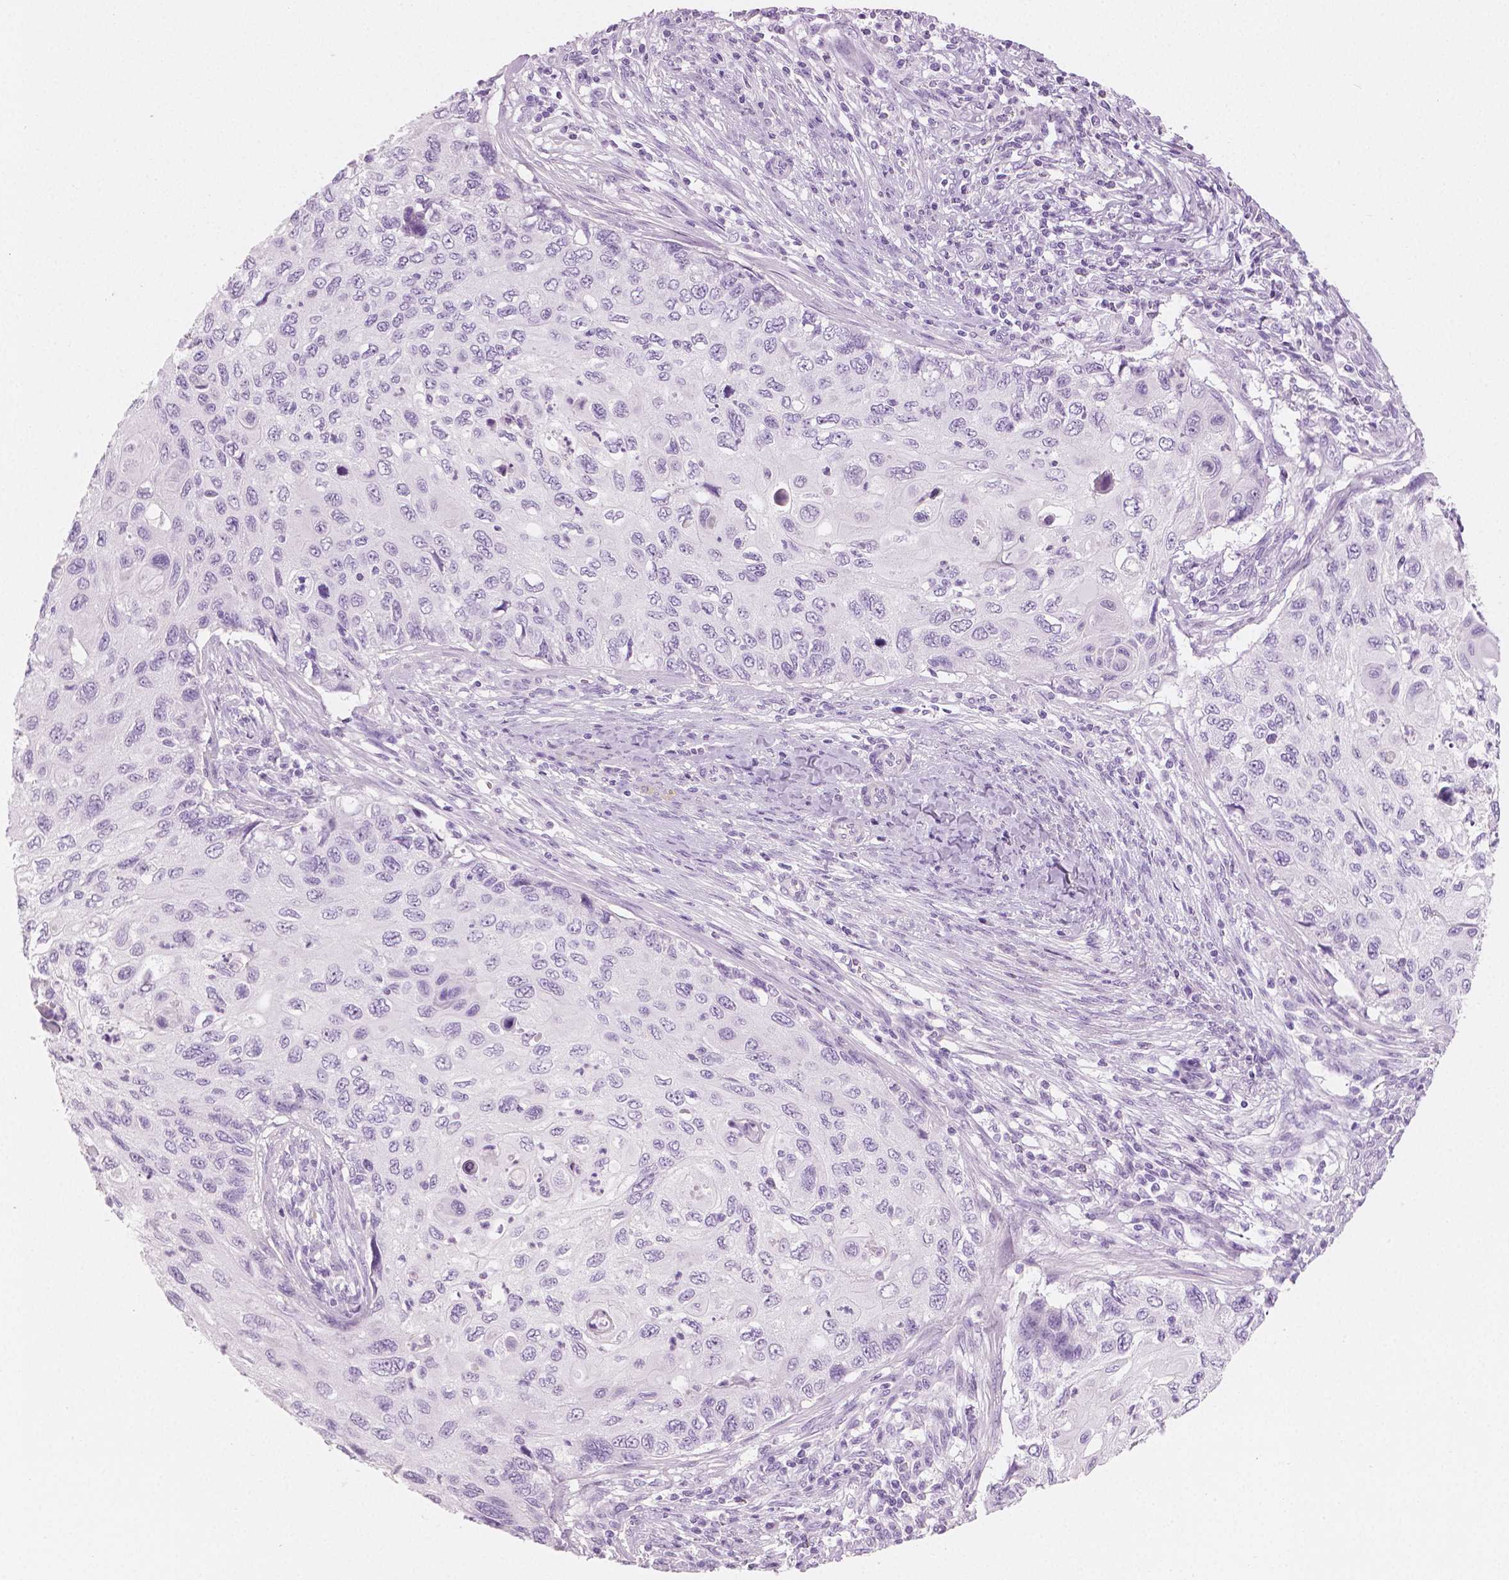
{"staining": {"intensity": "negative", "quantity": "none", "location": "none"}, "tissue": "cervical cancer", "cell_type": "Tumor cells", "image_type": "cancer", "snomed": [{"axis": "morphology", "description": "Squamous cell carcinoma, NOS"}, {"axis": "topography", "description": "Cervix"}], "caption": "A histopathology image of human cervical cancer (squamous cell carcinoma) is negative for staining in tumor cells.", "gene": "PLIN4", "patient": {"sex": "female", "age": 70}}